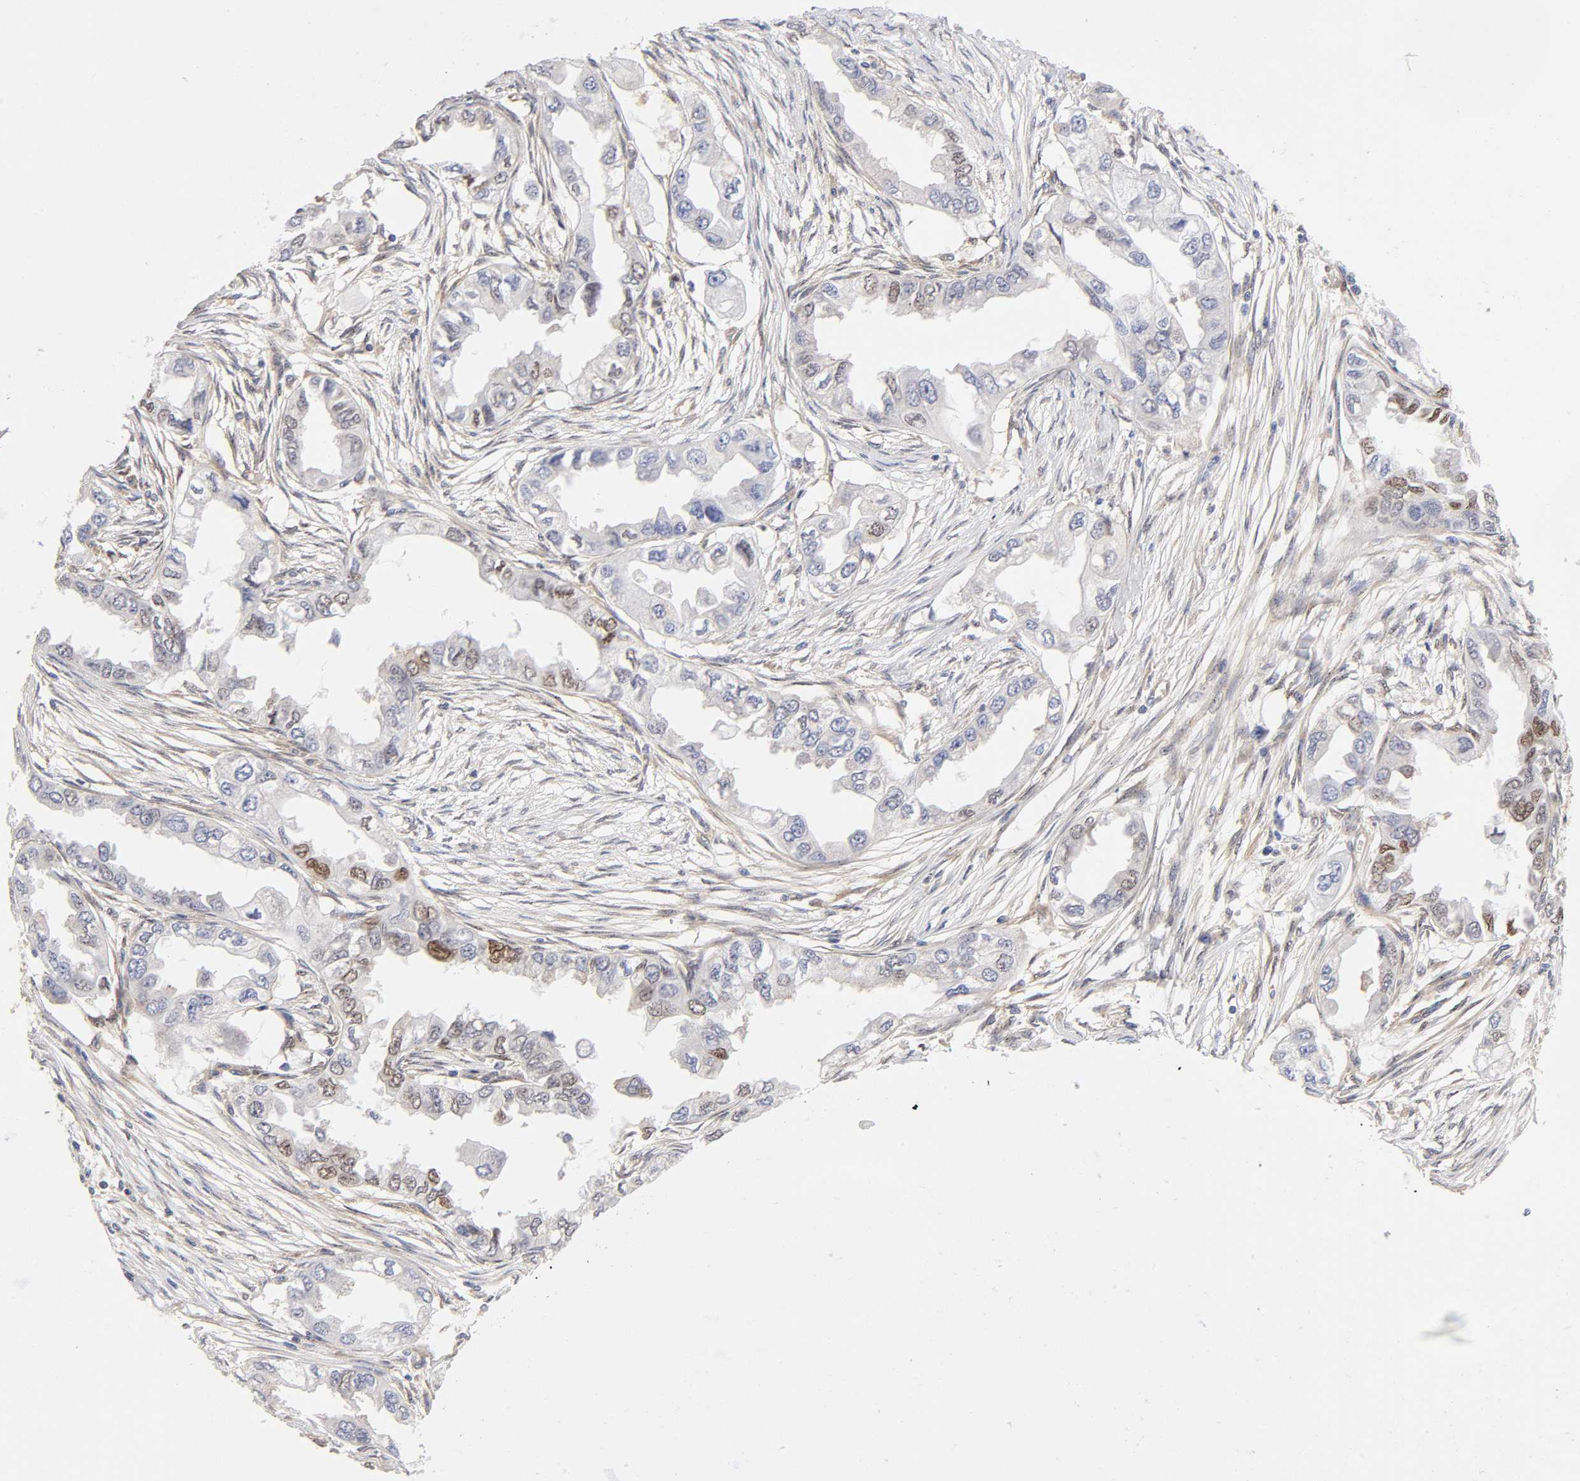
{"staining": {"intensity": "moderate", "quantity": "<25%", "location": "nuclear"}, "tissue": "endometrial cancer", "cell_type": "Tumor cells", "image_type": "cancer", "snomed": [{"axis": "morphology", "description": "Adenocarcinoma, NOS"}, {"axis": "topography", "description": "Endometrium"}], "caption": "Immunohistochemical staining of endometrial adenocarcinoma exhibits moderate nuclear protein expression in about <25% of tumor cells.", "gene": "PAFAH1B1", "patient": {"sex": "female", "age": 67}}